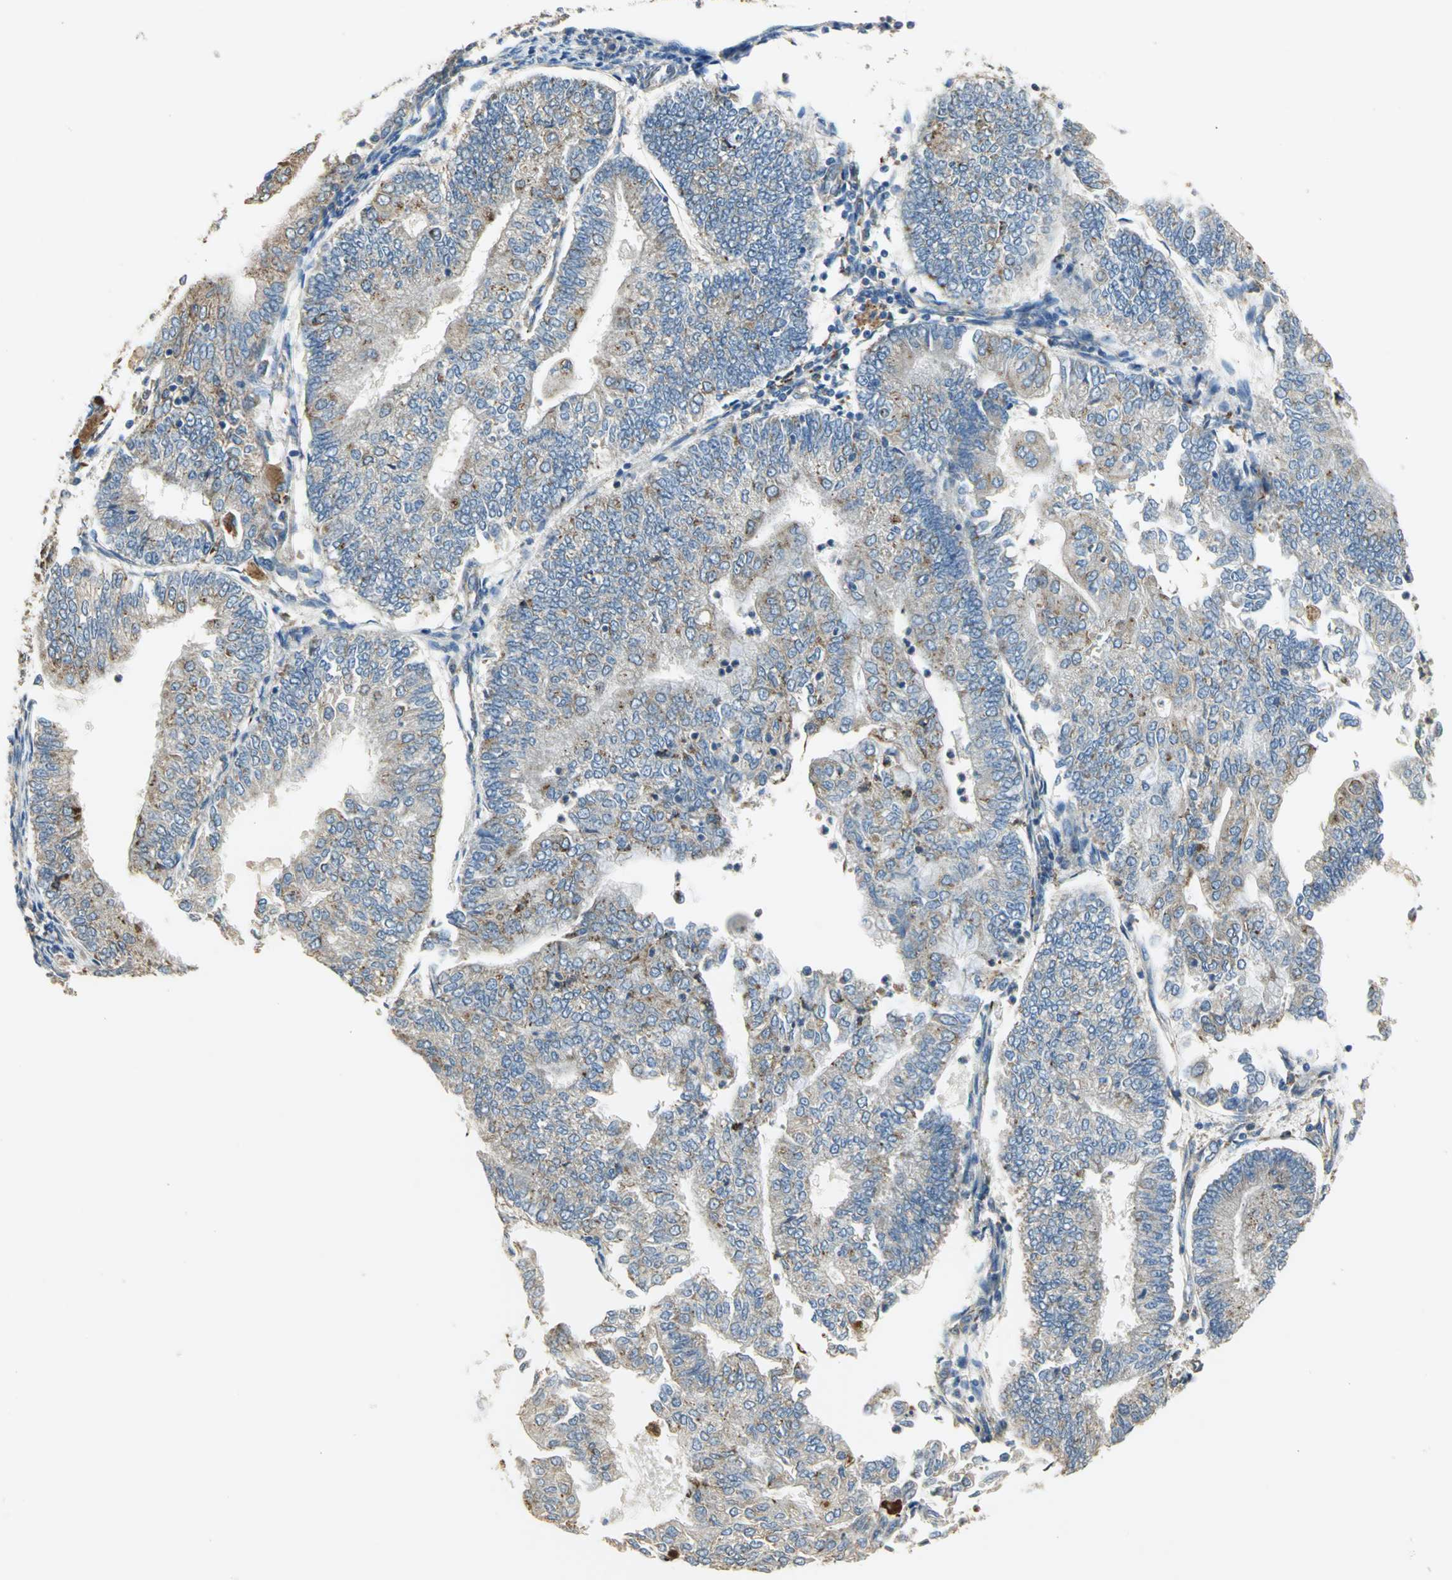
{"staining": {"intensity": "negative", "quantity": "none", "location": "none"}, "tissue": "endometrial cancer", "cell_type": "Tumor cells", "image_type": "cancer", "snomed": [{"axis": "morphology", "description": "Adenocarcinoma, NOS"}, {"axis": "topography", "description": "Endometrium"}], "caption": "A high-resolution micrograph shows IHC staining of endometrial cancer, which reveals no significant staining in tumor cells. (DAB IHC visualized using brightfield microscopy, high magnification).", "gene": "DIAPH2", "patient": {"sex": "female", "age": 59}}